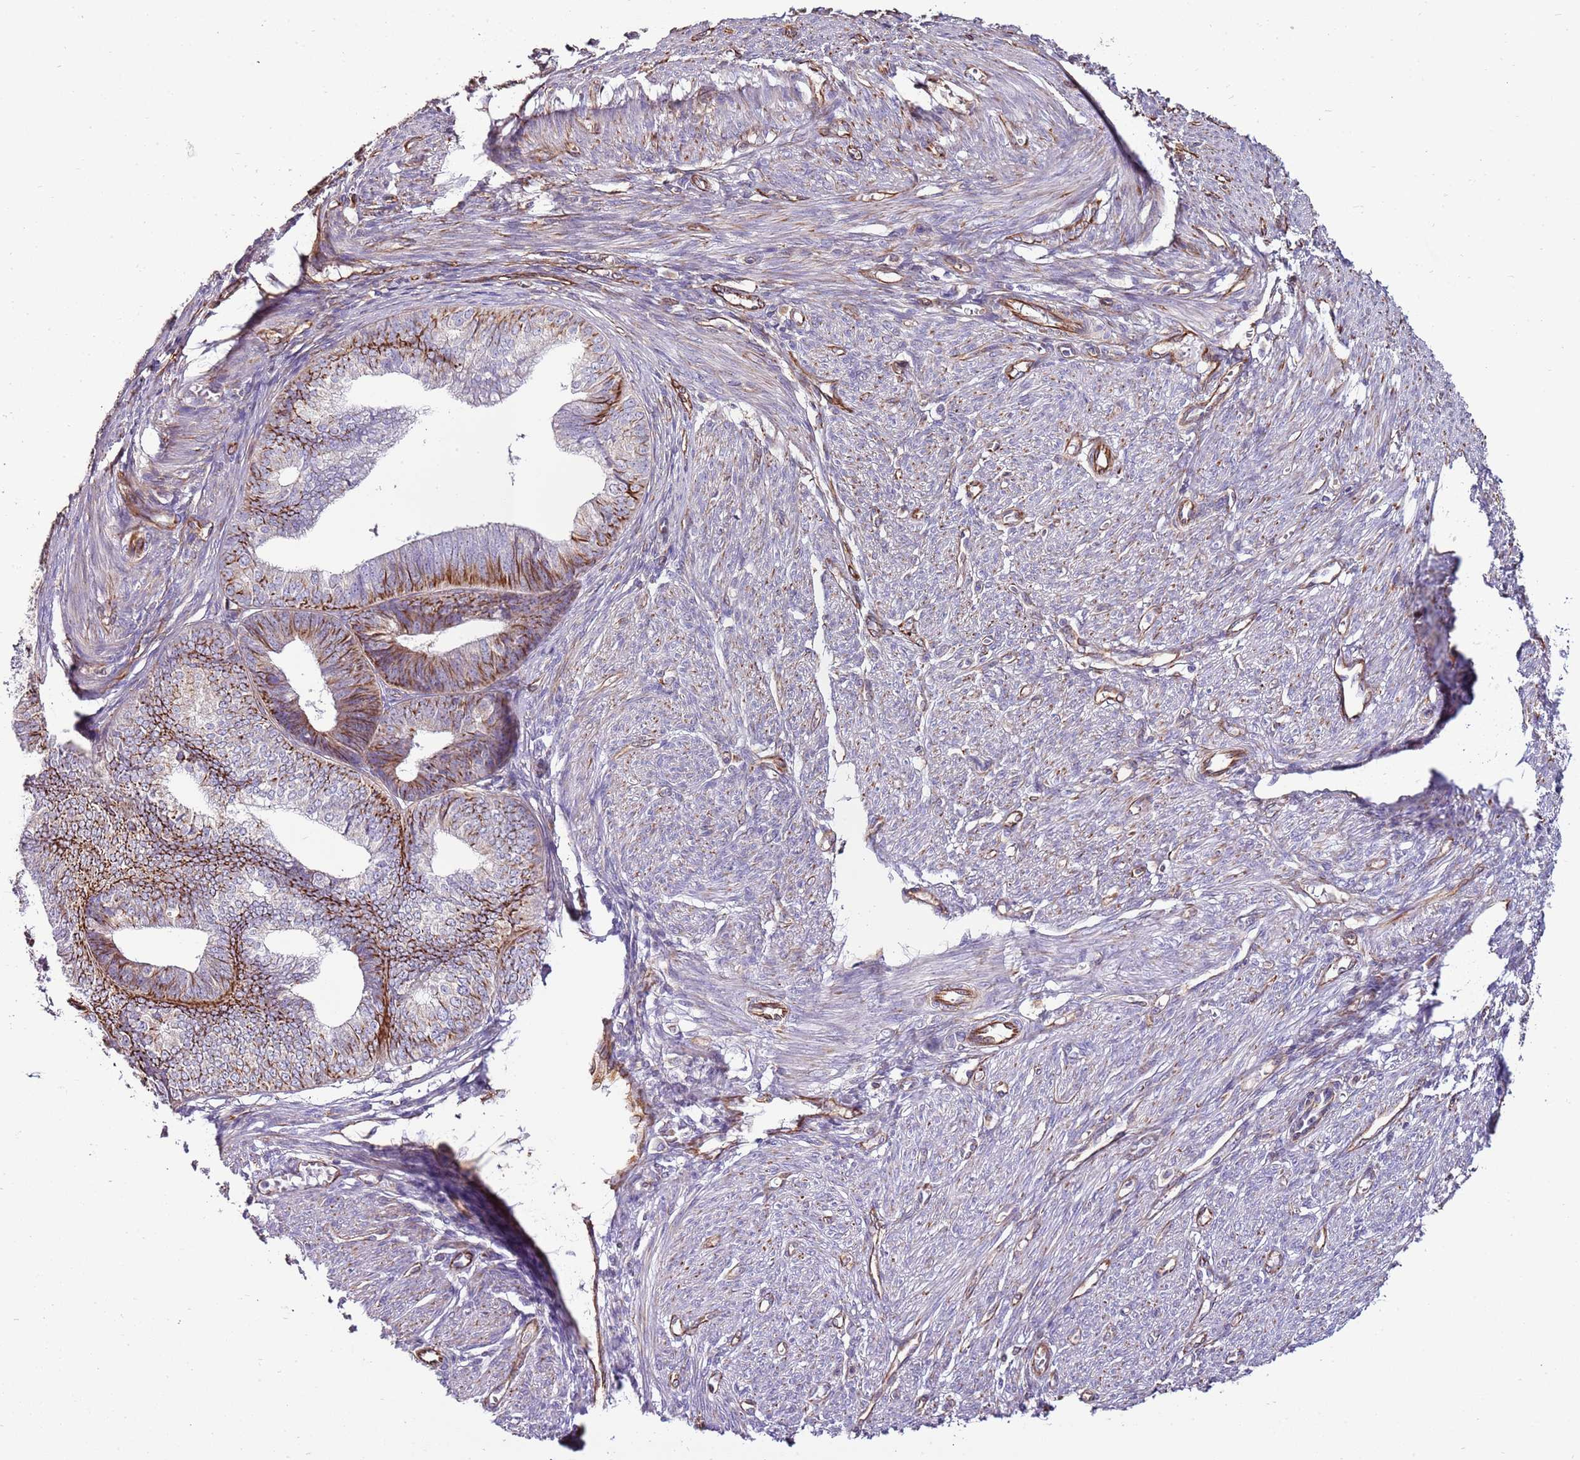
{"staining": {"intensity": "moderate", "quantity": "<25%", "location": "cytoplasmic/membranous"}, "tissue": "endometrial cancer", "cell_type": "Tumor cells", "image_type": "cancer", "snomed": [{"axis": "morphology", "description": "Adenocarcinoma, NOS"}, {"axis": "topography", "description": "Endometrium"}], "caption": "Endometrial cancer (adenocarcinoma) stained for a protein (brown) exhibits moderate cytoplasmic/membranous positive expression in approximately <25% of tumor cells.", "gene": "ZNF786", "patient": {"sex": "female", "age": 68}}